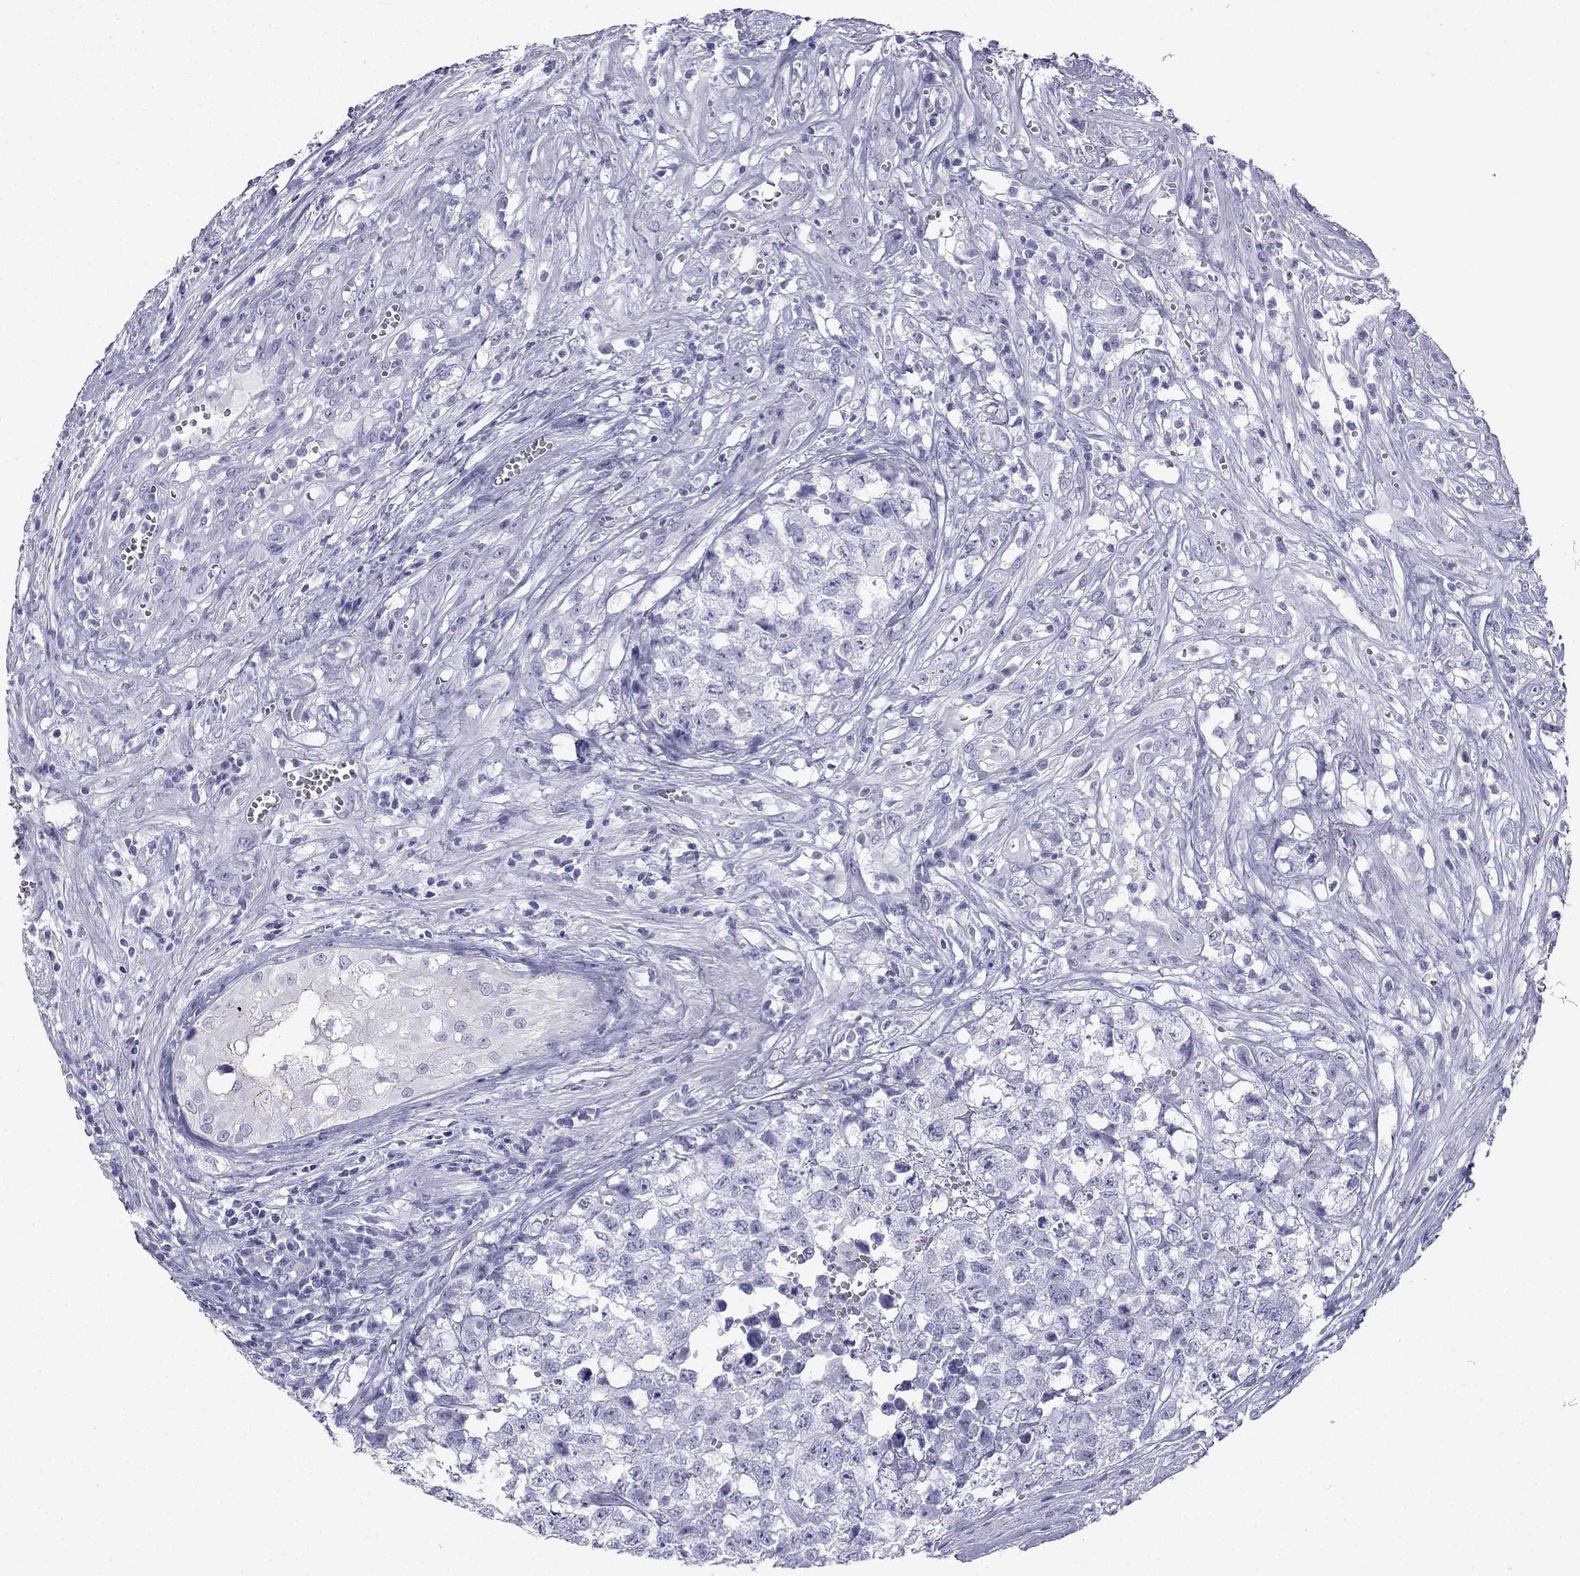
{"staining": {"intensity": "negative", "quantity": "none", "location": "none"}, "tissue": "testis cancer", "cell_type": "Tumor cells", "image_type": "cancer", "snomed": [{"axis": "morphology", "description": "Seminoma, NOS"}, {"axis": "morphology", "description": "Carcinoma, Embryonal, NOS"}, {"axis": "topography", "description": "Testis"}], "caption": "Immunohistochemistry of testis seminoma demonstrates no staining in tumor cells. (DAB (3,3'-diaminobenzidine) immunohistochemistry (IHC) with hematoxylin counter stain).", "gene": "GJA8", "patient": {"sex": "male", "age": 22}}